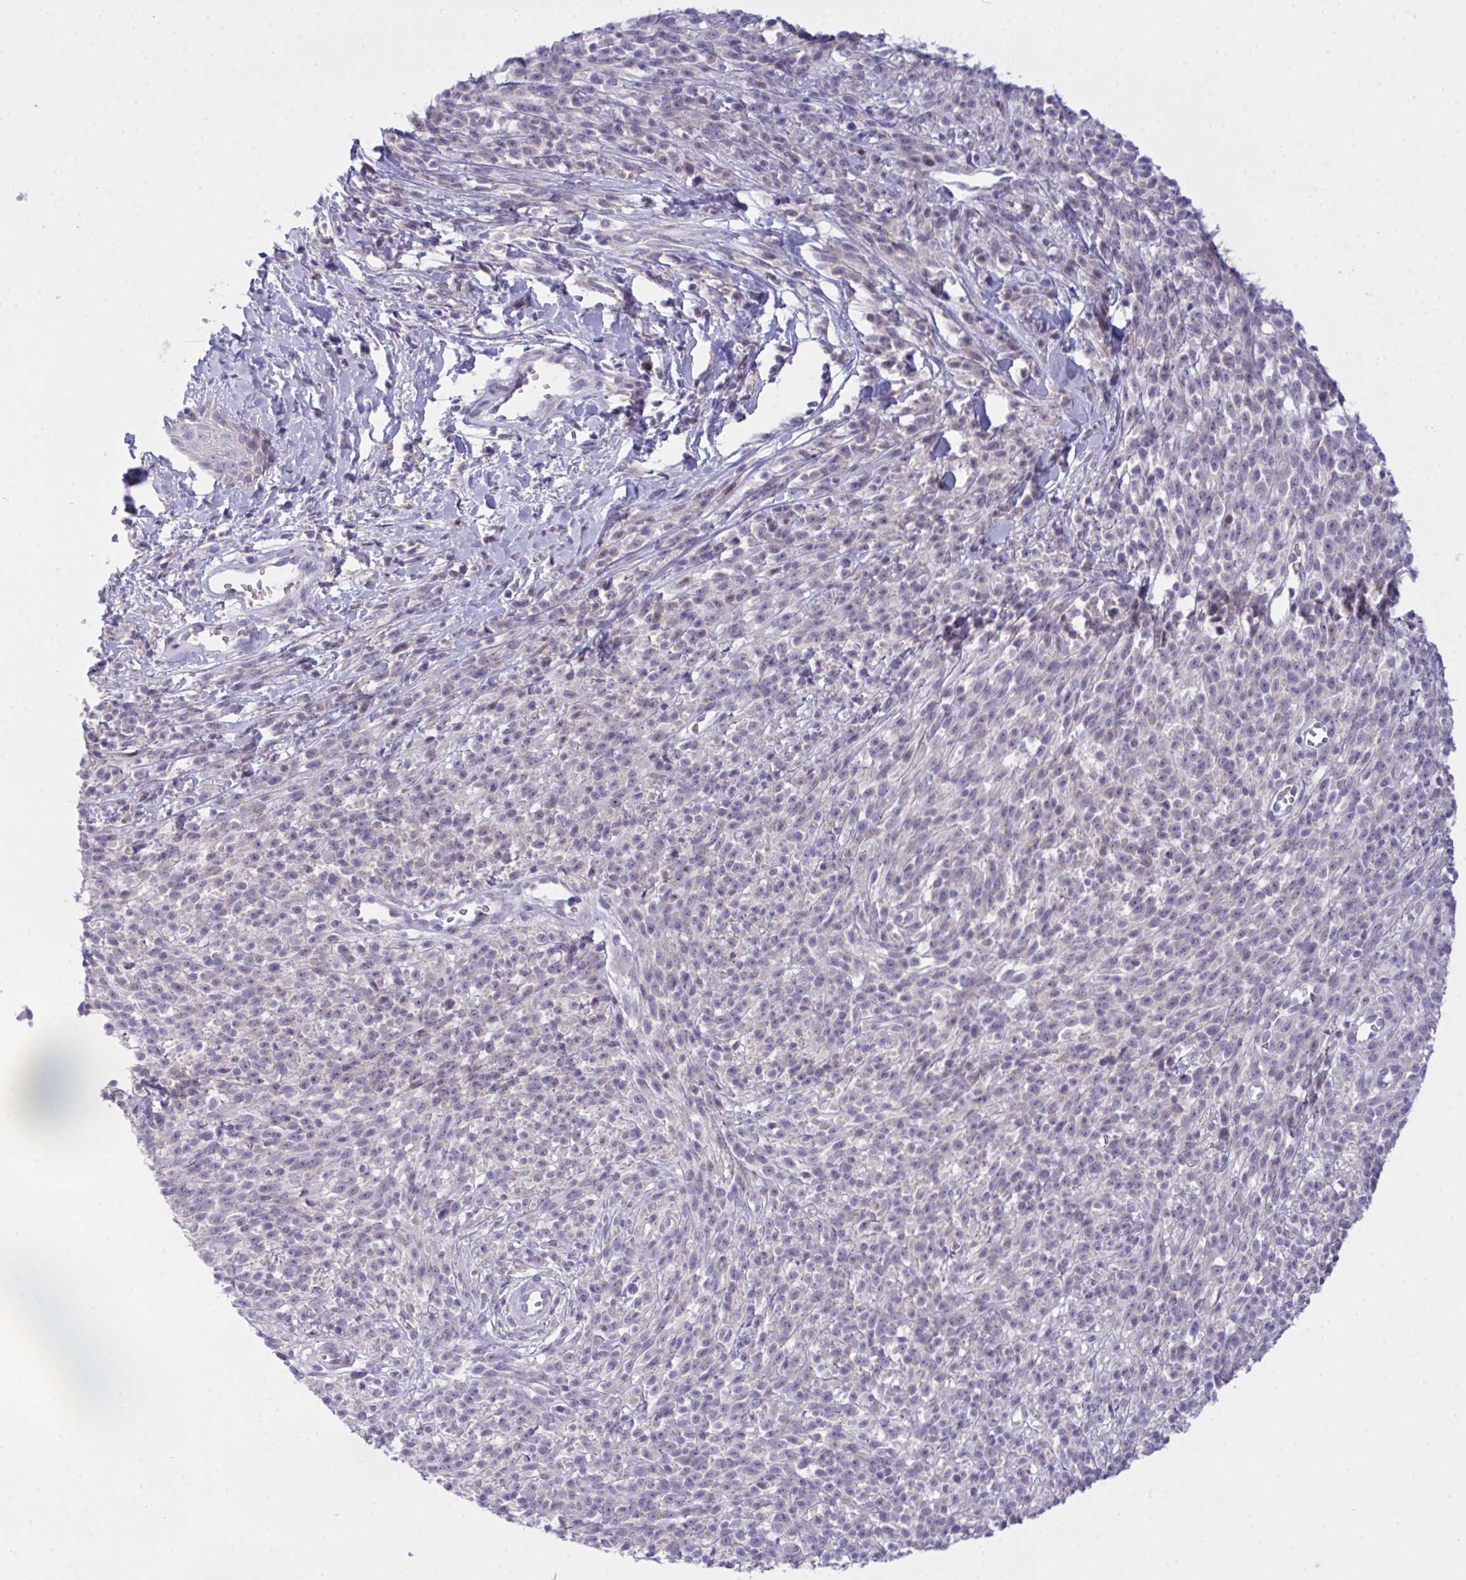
{"staining": {"intensity": "negative", "quantity": "none", "location": "none"}, "tissue": "melanoma", "cell_type": "Tumor cells", "image_type": "cancer", "snomed": [{"axis": "morphology", "description": "Malignant melanoma, NOS"}, {"axis": "topography", "description": "Skin"}, {"axis": "topography", "description": "Skin of trunk"}], "caption": "There is no significant staining in tumor cells of melanoma.", "gene": "ZNF554", "patient": {"sex": "male", "age": 74}}